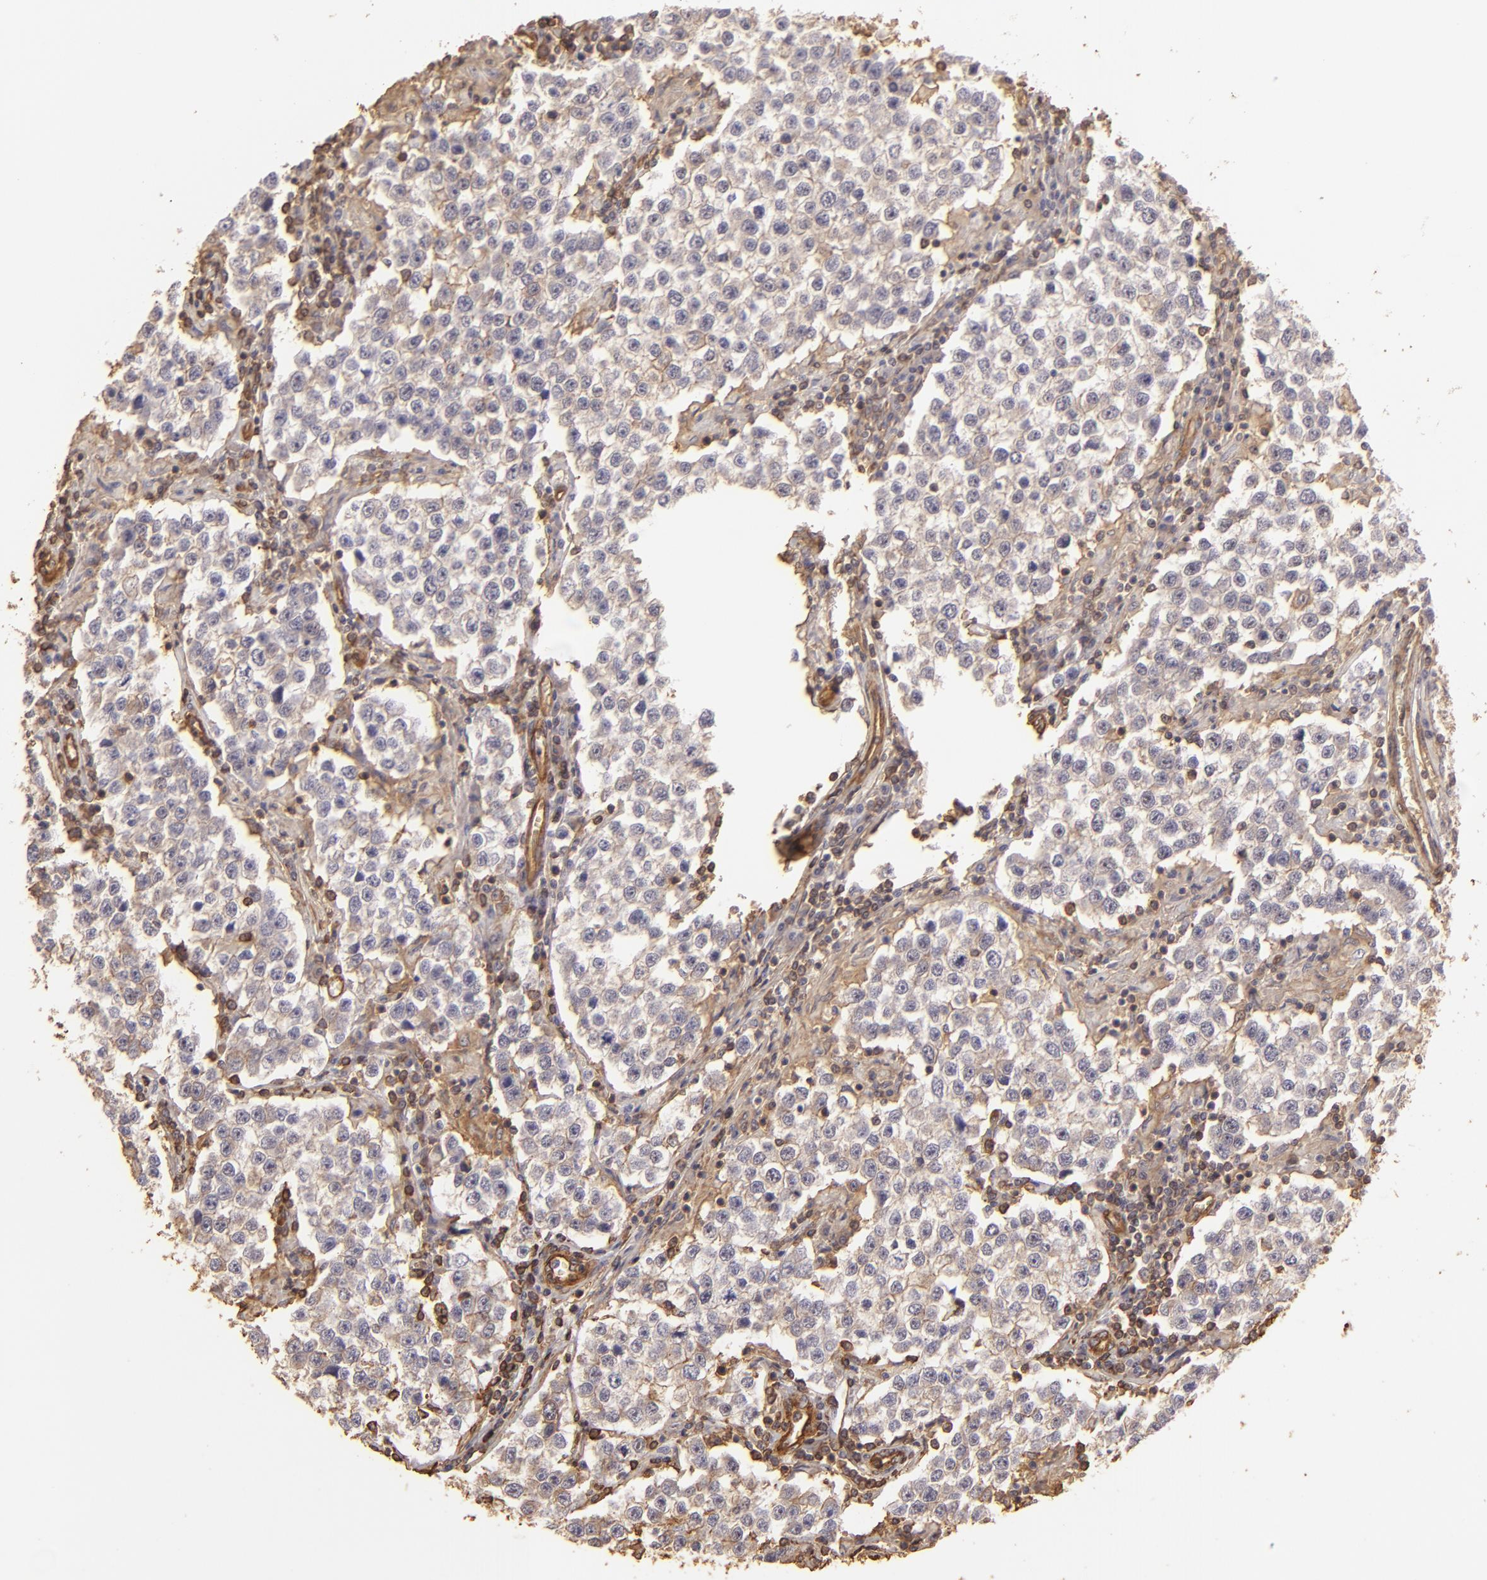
{"staining": {"intensity": "negative", "quantity": "none", "location": "none"}, "tissue": "testis cancer", "cell_type": "Tumor cells", "image_type": "cancer", "snomed": [{"axis": "morphology", "description": "Seminoma, NOS"}, {"axis": "topography", "description": "Testis"}], "caption": "Tumor cells are negative for brown protein staining in seminoma (testis). (Immunohistochemistry, brightfield microscopy, high magnification).", "gene": "HSPB6", "patient": {"sex": "male", "age": 36}}